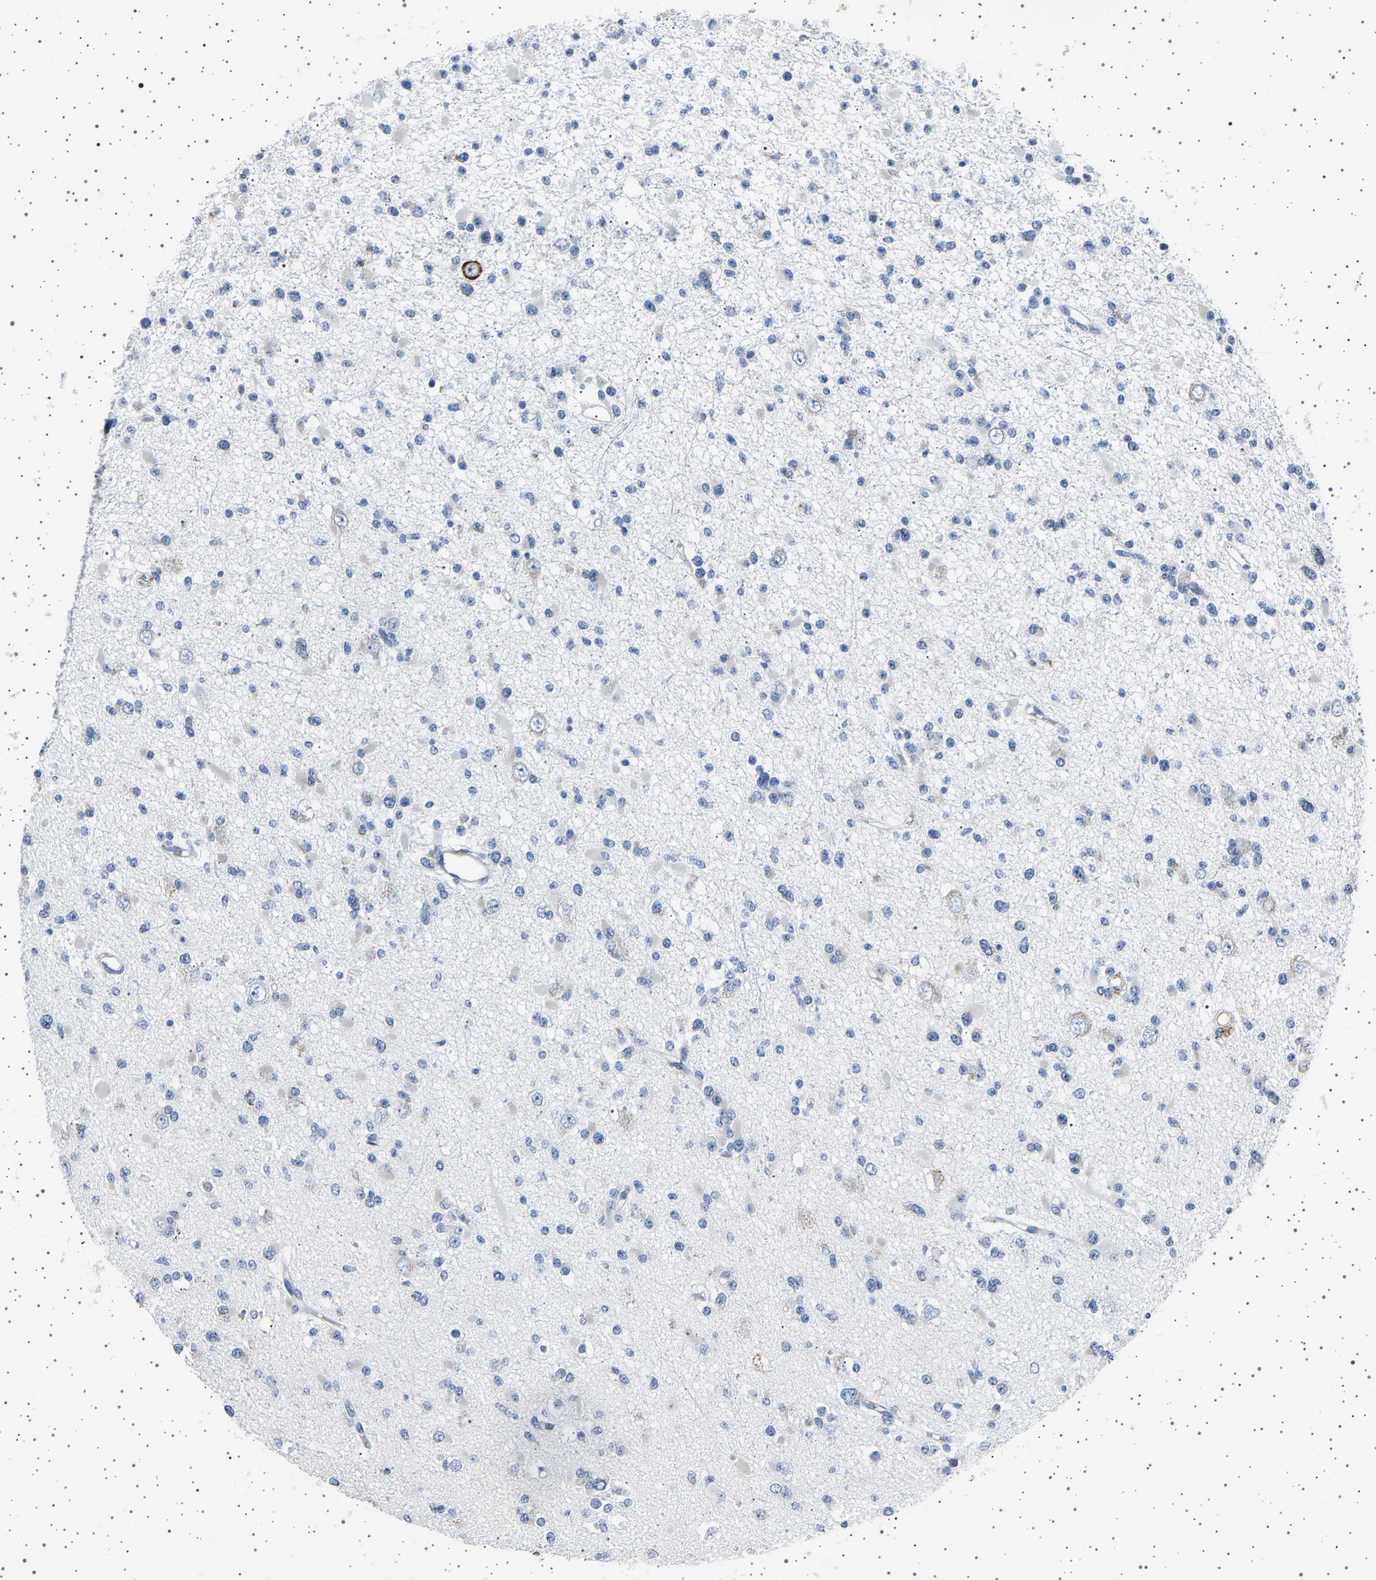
{"staining": {"intensity": "negative", "quantity": "none", "location": "none"}, "tissue": "glioma", "cell_type": "Tumor cells", "image_type": "cancer", "snomed": [{"axis": "morphology", "description": "Glioma, malignant, Low grade"}, {"axis": "topography", "description": "Brain"}], "caption": "Immunohistochemistry (IHC) histopathology image of neoplastic tissue: human glioma stained with DAB (3,3'-diaminobenzidine) displays no significant protein positivity in tumor cells.", "gene": "FTCD", "patient": {"sex": "female", "age": 22}}